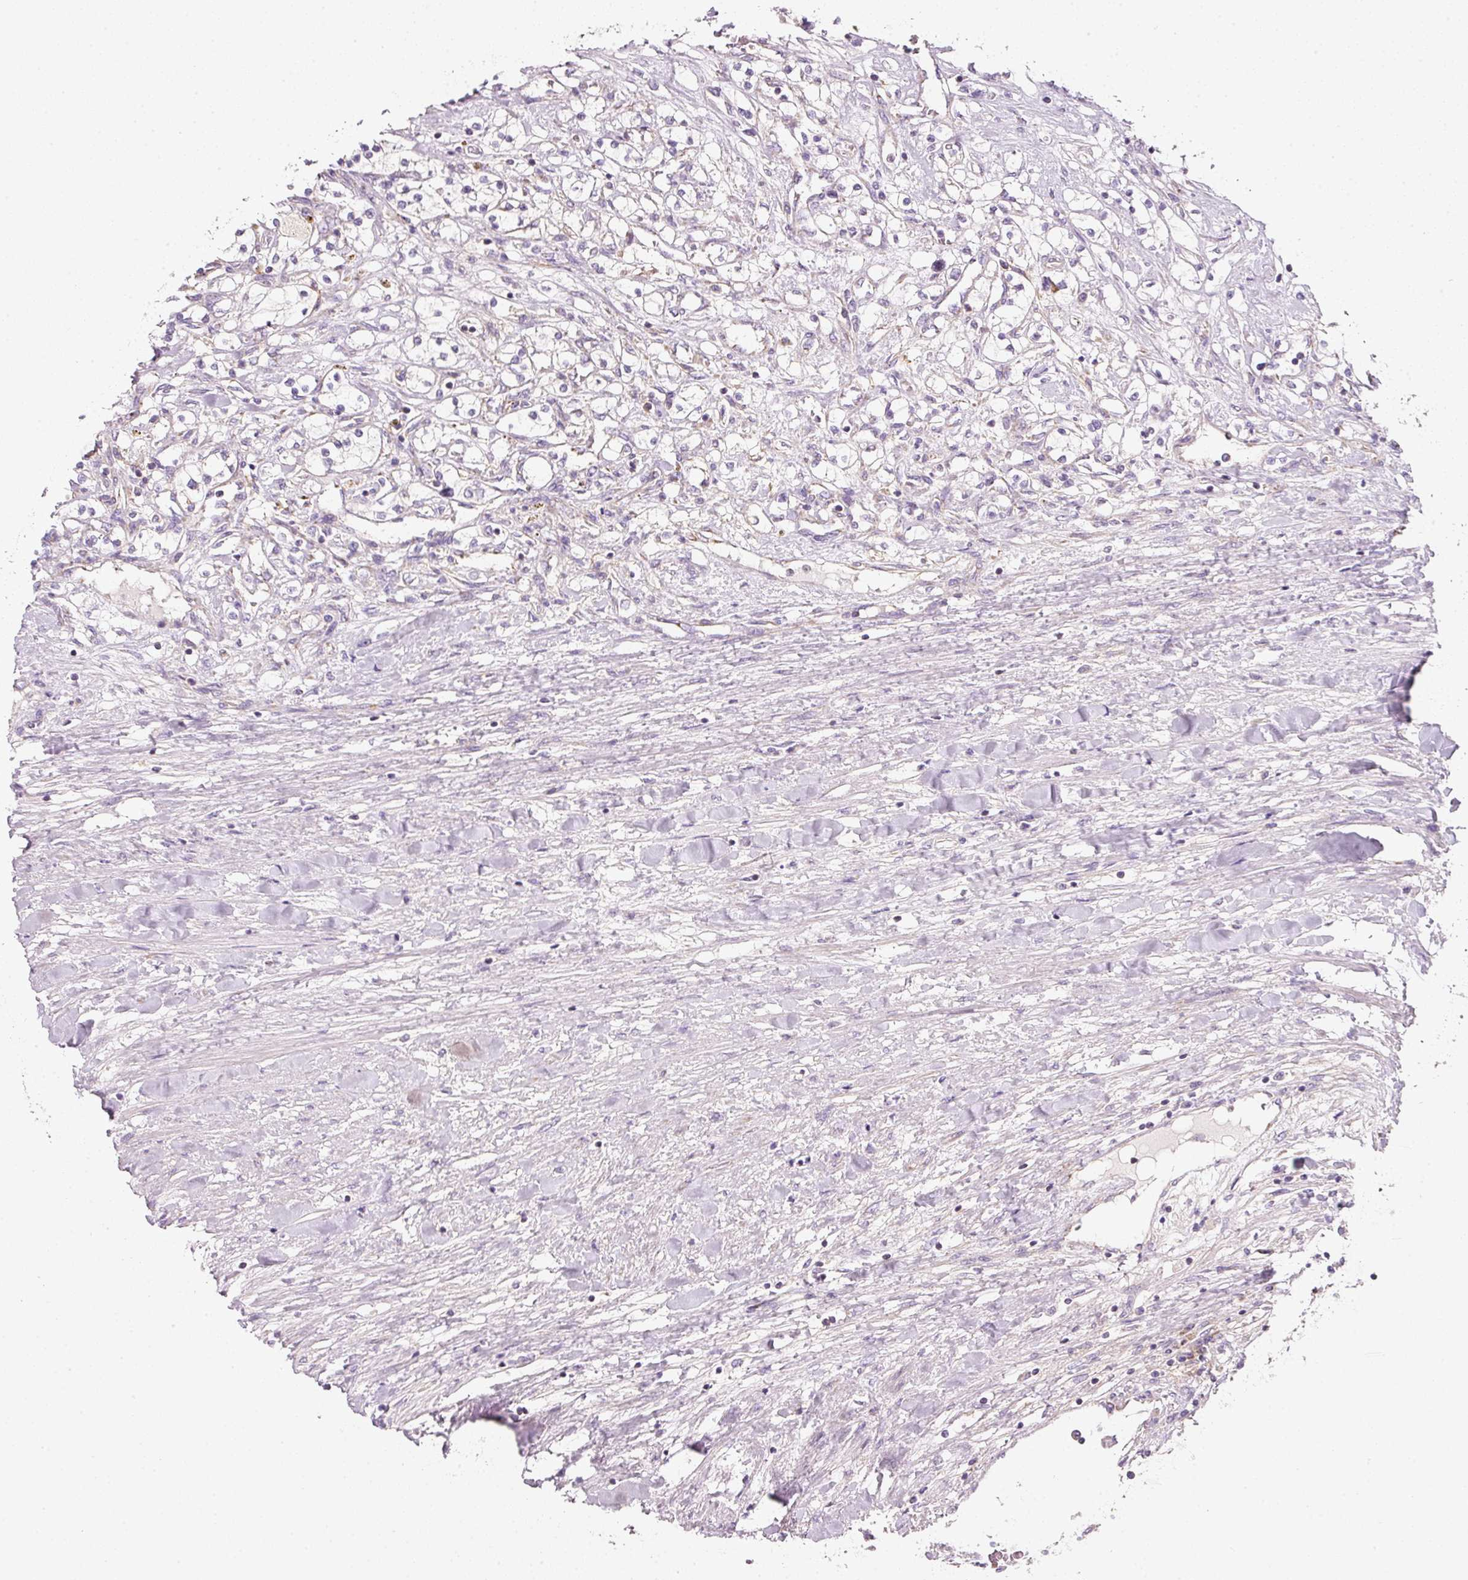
{"staining": {"intensity": "negative", "quantity": "none", "location": "none"}, "tissue": "renal cancer", "cell_type": "Tumor cells", "image_type": "cancer", "snomed": [{"axis": "morphology", "description": "Adenocarcinoma, NOS"}, {"axis": "topography", "description": "Kidney"}], "caption": "IHC of human renal cancer (adenocarcinoma) reveals no expression in tumor cells.", "gene": "NDUFA1", "patient": {"sex": "male", "age": 68}}